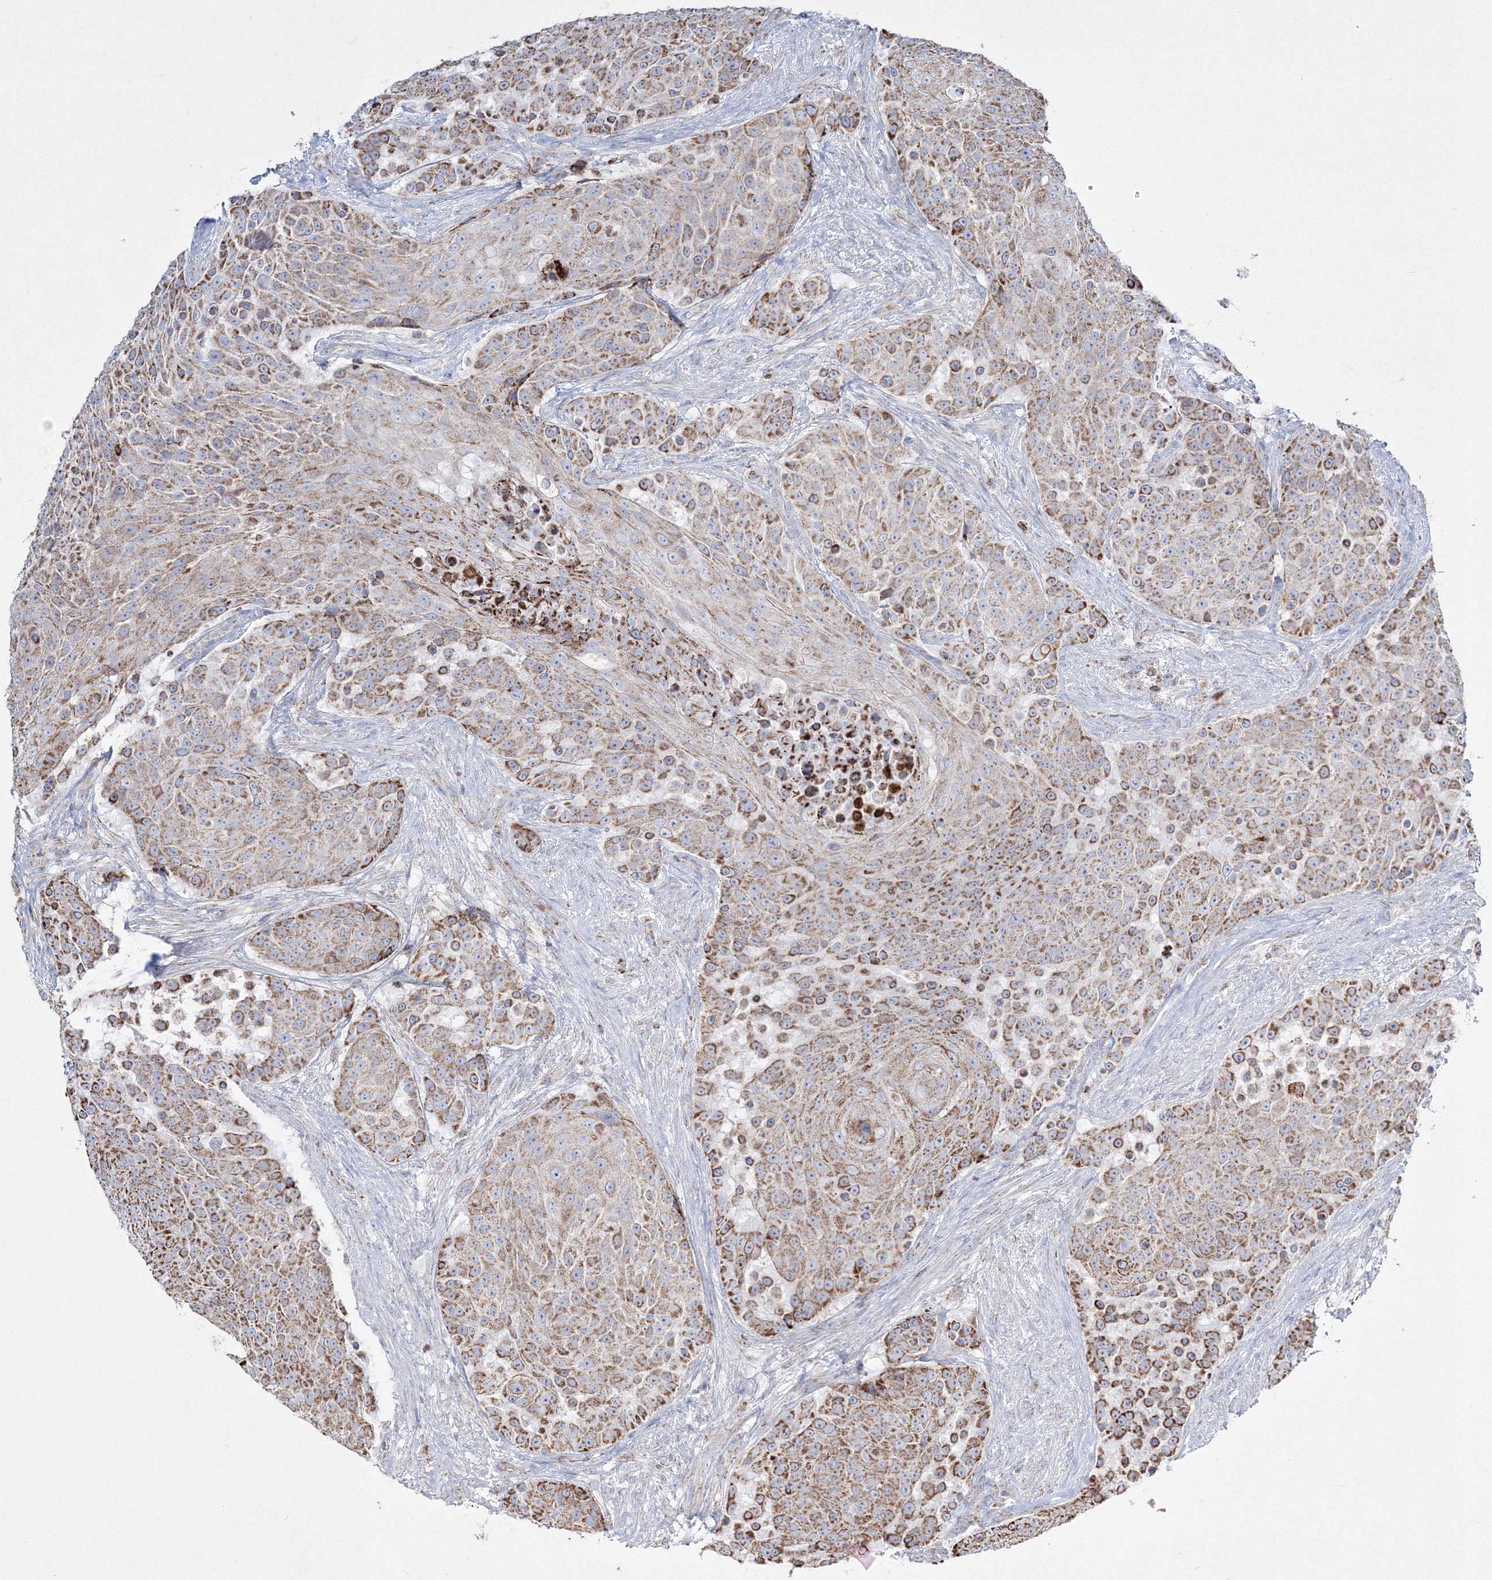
{"staining": {"intensity": "moderate", "quantity": "25%-75%", "location": "cytoplasmic/membranous"}, "tissue": "urothelial cancer", "cell_type": "Tumor cells", "image_type": "cancer", "snomed": [{"axis": "morphology", "description": "Urothelial carcinoma, High grade"}, {"axis": "topography", "description": "Urinary bladder"}], "caption": "High-grade urothelial carcinoma stained with DAB IHC demonstrates medium levels of moderate cytoplasmic/membranous positivity in about 25%-75% of tumor cells.", "gene": "IGSF9", "patient": {"sex": "female", "age": 63}}